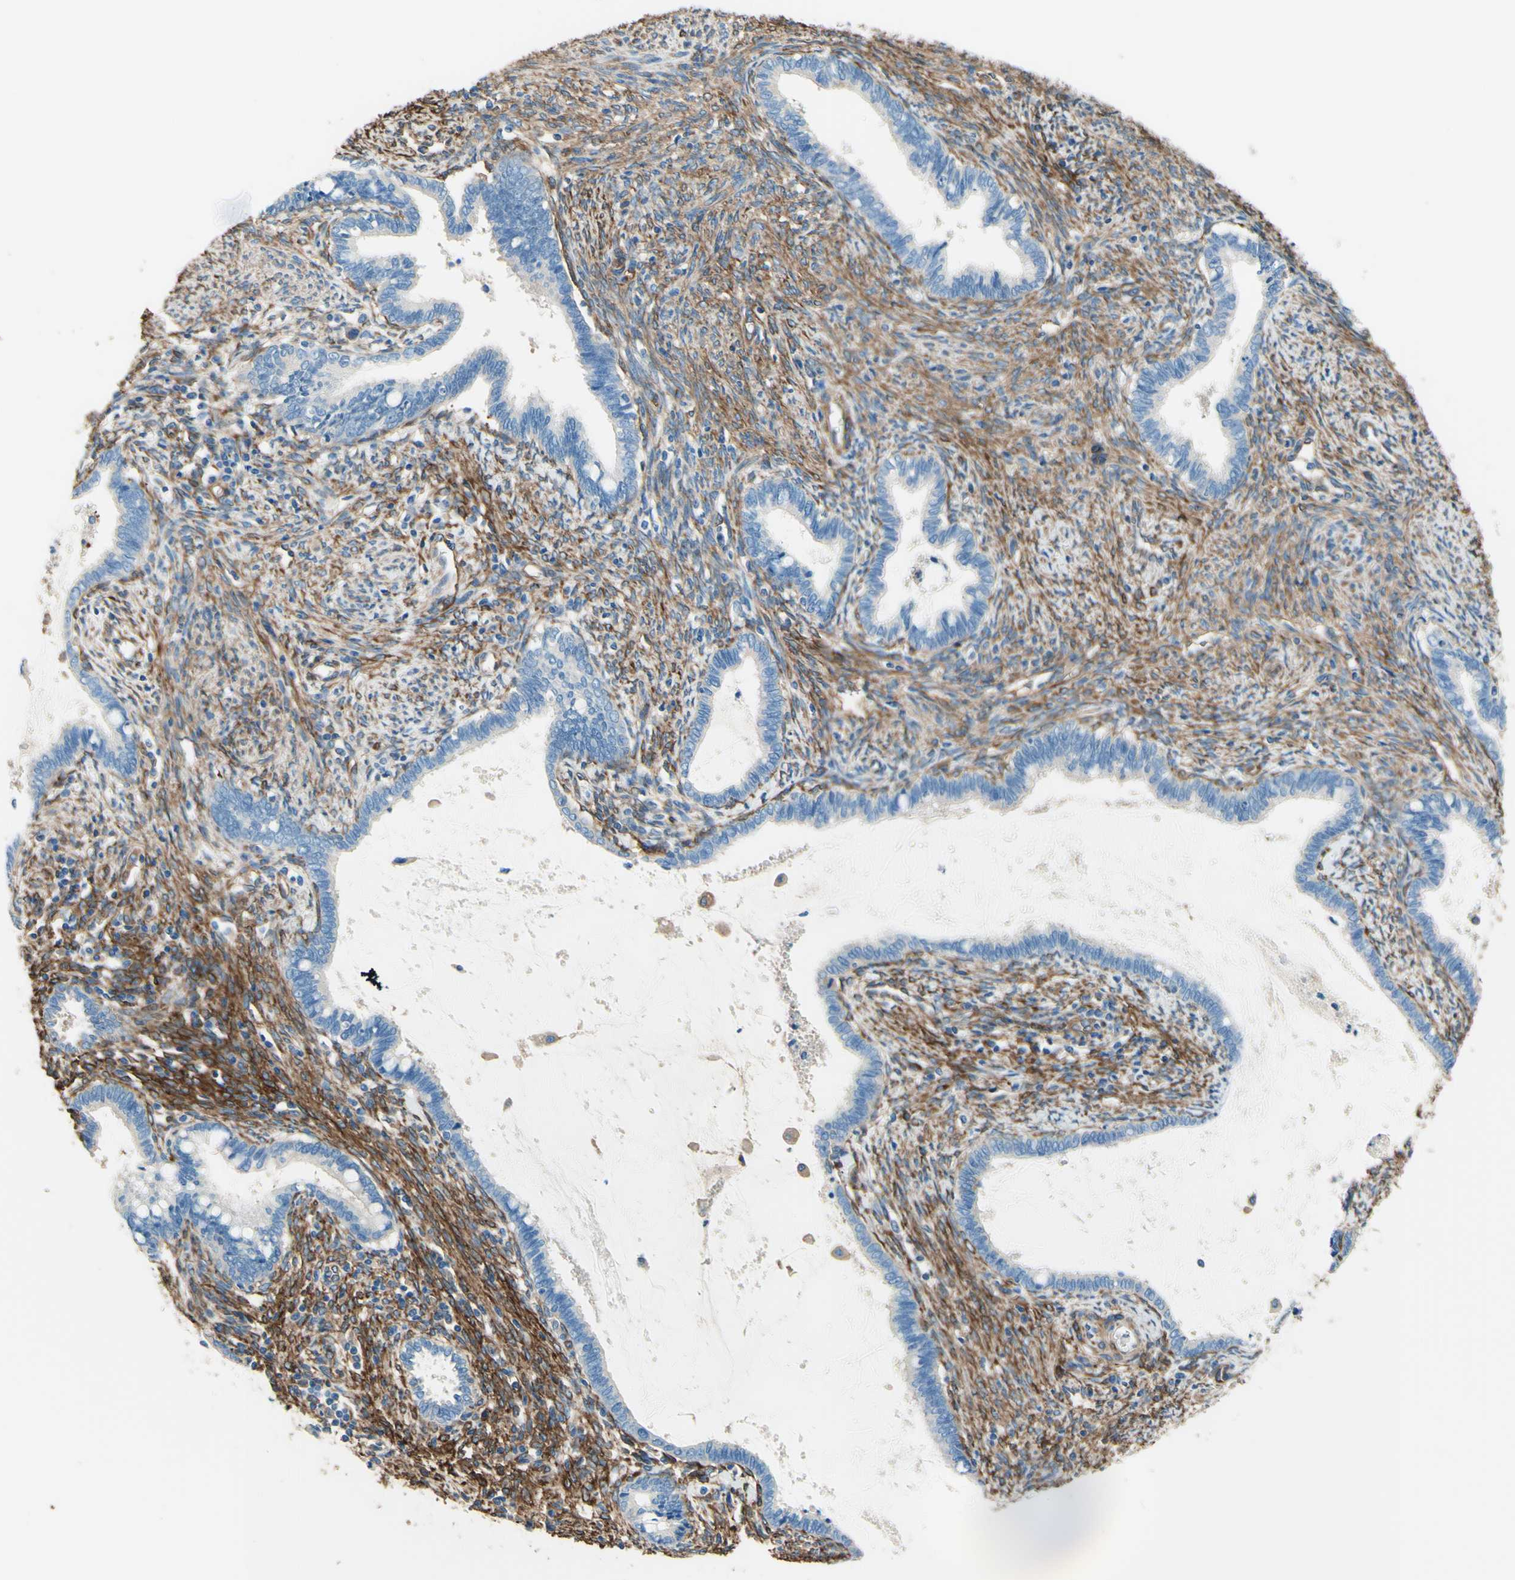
{"staining": {"intensity": "negative", "quantity": "none", "location": "none"}, "tissue": "cervical cancer", "cell_type": "Tumor cells", "image_type": "cancer", "snomed": [{"axis": "morphology", "description": "Adenocarcinoma, NOS"}, {"axis": "topography", "description": "Cervix"}], "caption": "Histopathology image shows no significant protein positivity in tumor cells of cervical cancer.", "gene": "DPYSL3", "patient": {"sex": "female", "age": 44}}